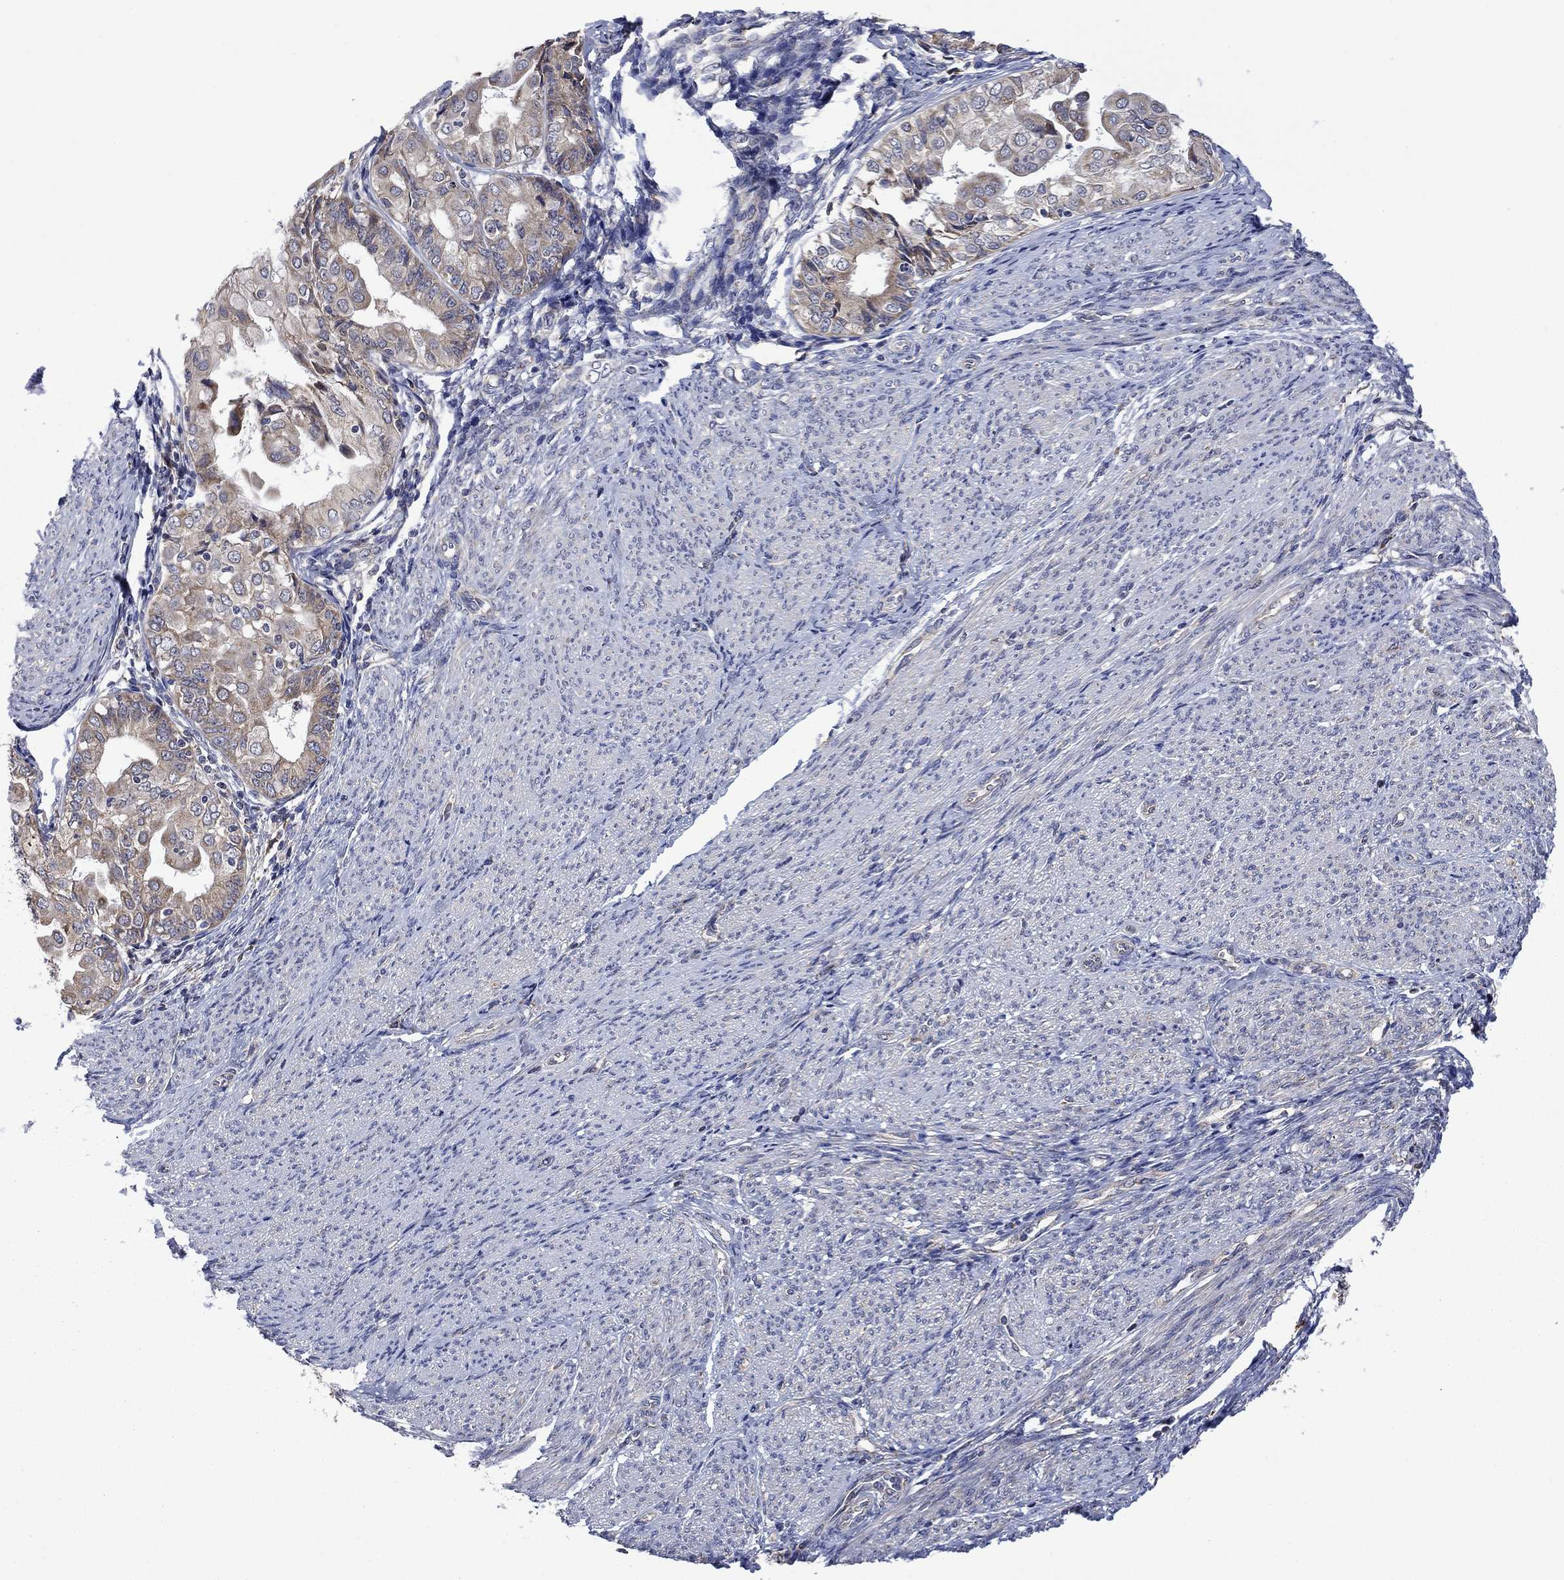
{"staining": {"intensity": "moderate", "quantity": ">75%", "location": "cytoplasmic/membranous"}, "tissue": "endometrial cancer", "cell_type": "Tumor cells", "image_type": "cancer", "snomed": [{"axis": "morphology", "description": "Adenocarcinoma, NOS"}, {"axis": "topography", "description": "Endometrium"}], "caption": "IHC (DAB (3,3'-diaminobenzidine)) staining of endometrial cancer shows moderate cytoplasmic/membranous protein staining in about >75% of tumor cells.", "gene": "FURIN", "patient": {"sex": "female", "age": 68}}